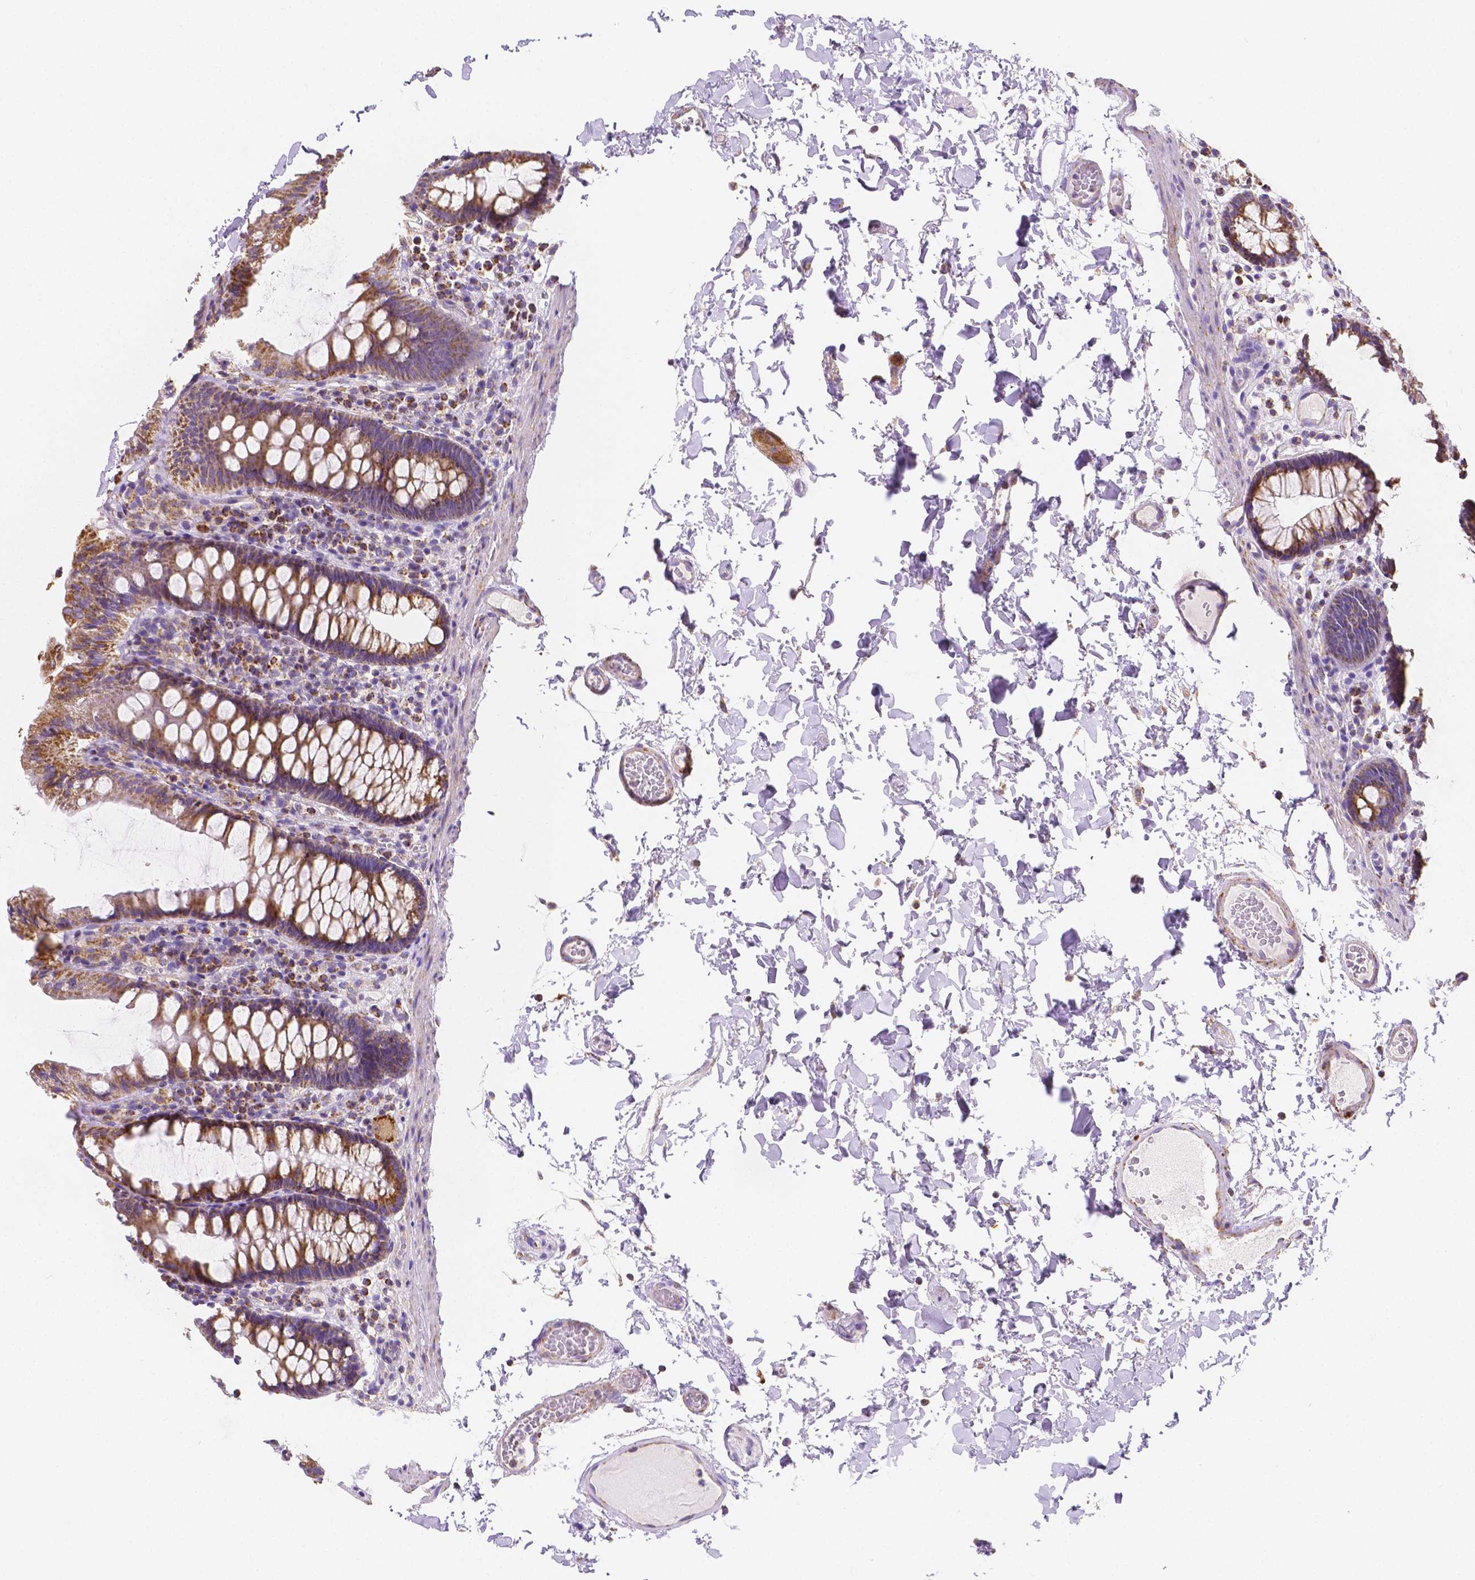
{"staining": {"intensity": "weak", "quantity": "25%-75%", "location": "cytoplasmic/membranous"}, "tissue": "colon", "cell_type": "Endothelial cells", "image_type": "normal", "snomed": [{"axis": "morphology", "description": "Normal tissue, NOS"}, {"axis": "topography", "description": "Colon"}, {"axis": "topography", "description": "Peripheral nerve tissue"}], "caption": "Human colon stained for a protein (brown) demonstrates weak cytoplasmic/membranous positive expression in approximately 25%-75% of endothelial cells.", "gene": "SGTB", "patient": {"sex": "male", "age": 84}}